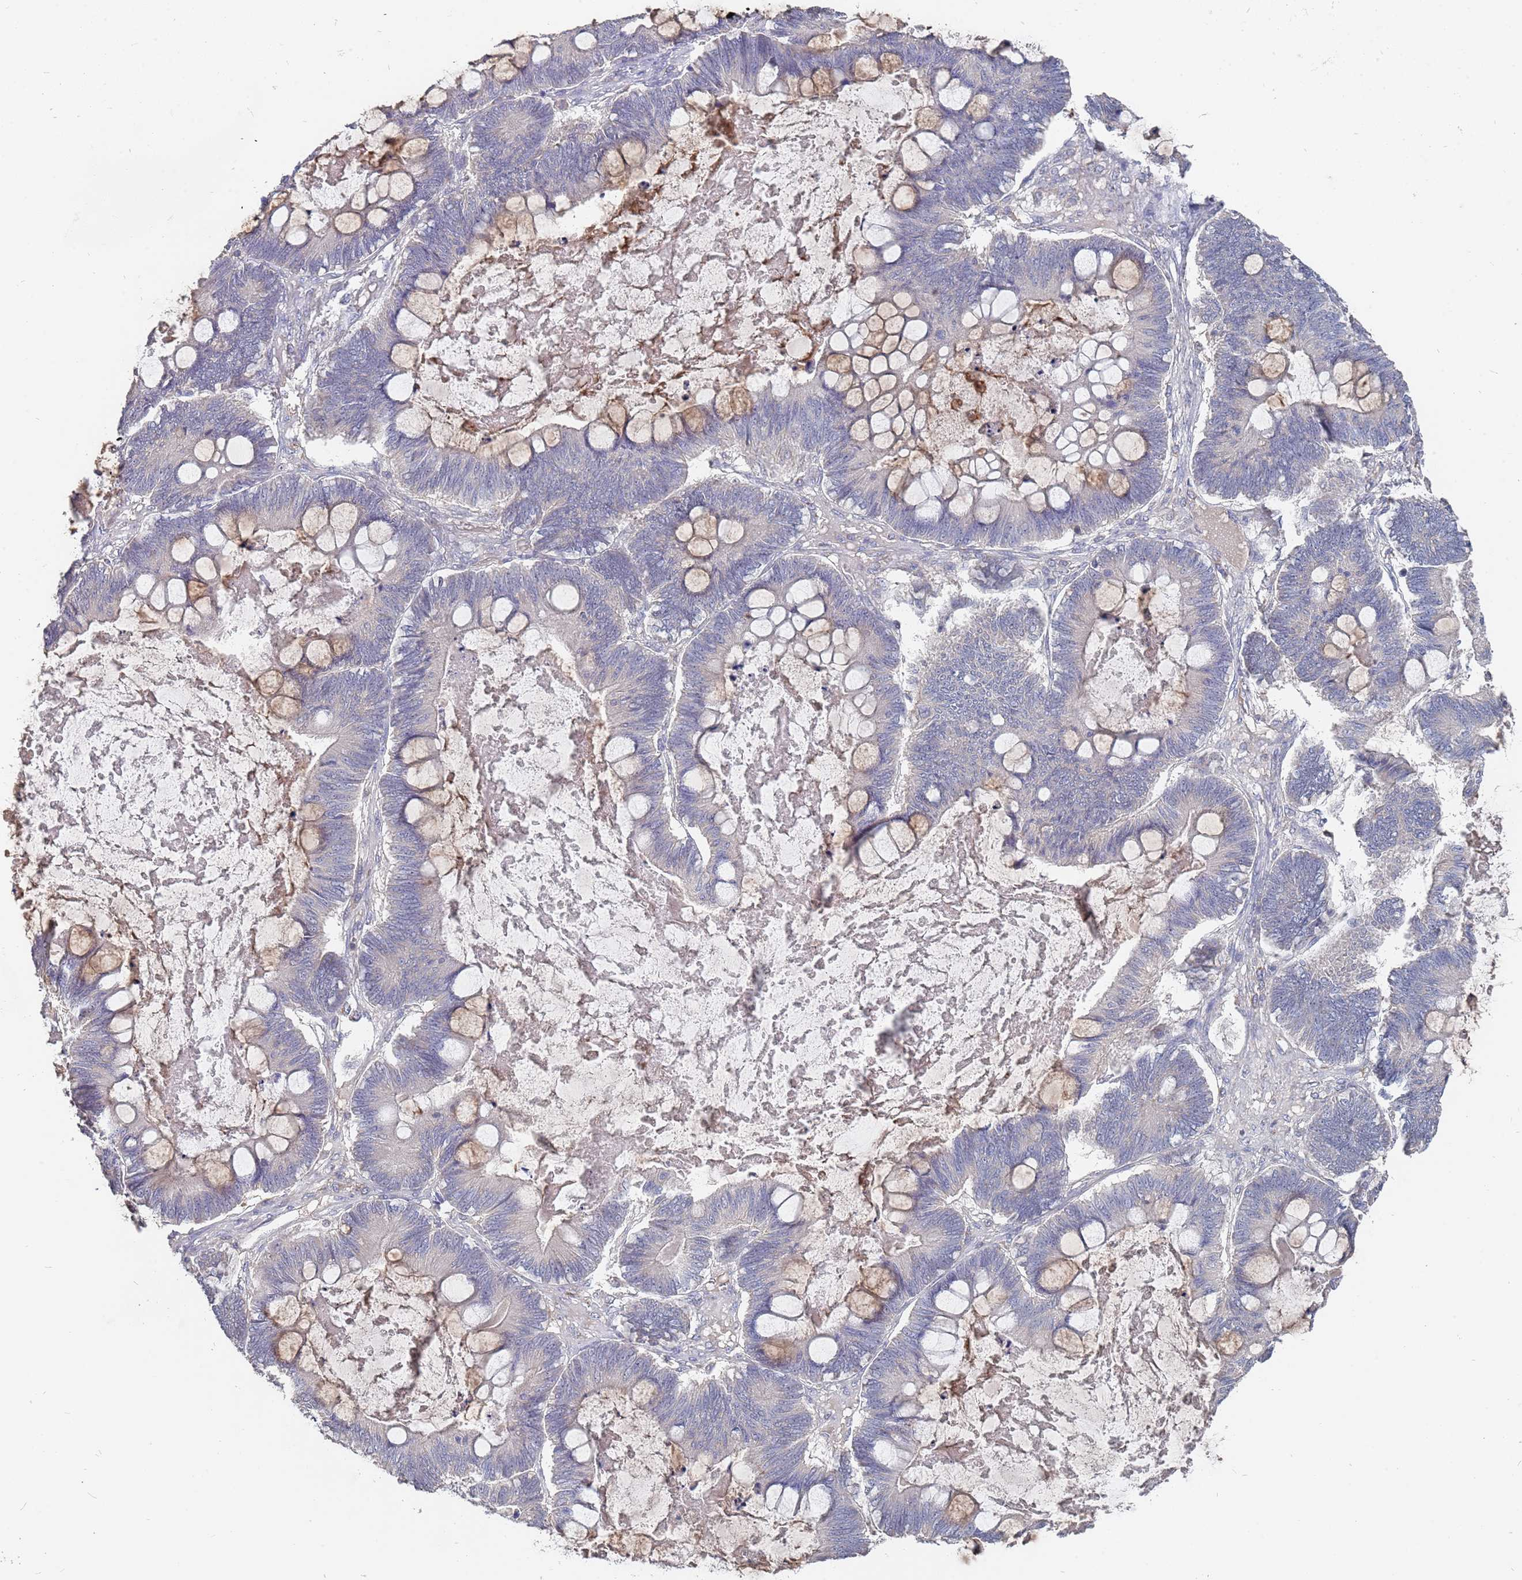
{"staining": {"intensity": "negative", "quantity": "none", "location": "none"}, "tissue": "ovarian cancer", "cell_type": "Tumor cells", "image_type": "cancer", "snomed": [{"axis": "morphology", "description": "Cystadenocarcinoma, mucinous, NOS"}, {"axis": "topography", "description": "Ovary"}], "caption": "Immunohistochemistry histopathology image of neoplastic tissue: human ovarian mucinous cystadenocarcinoma stained with DAB displays no significant protein positivity in tumor cells.", "gene": "TCEANC2", "patient": {"sex": "female", "age": 61}}